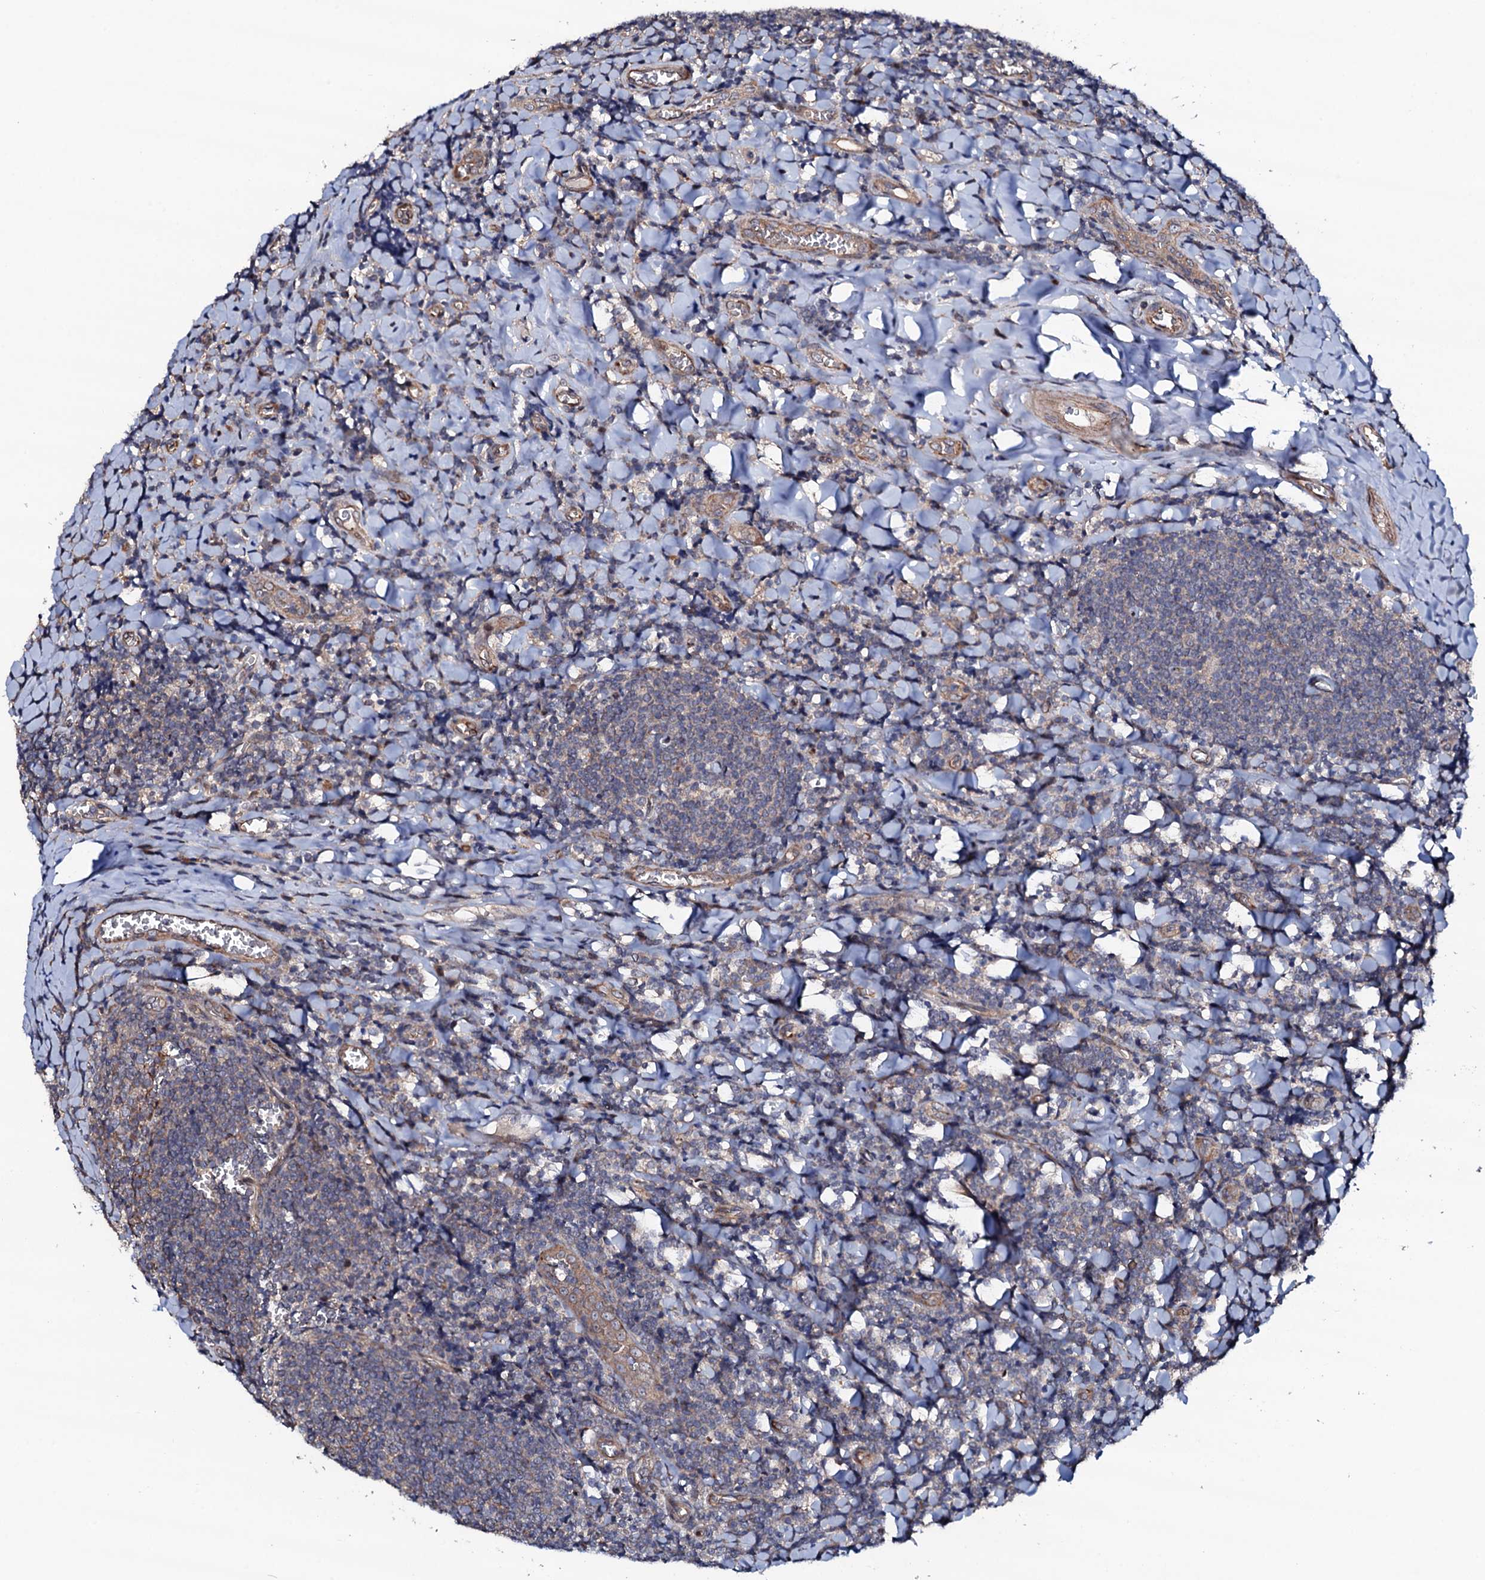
{"staining": {"intensity": "negative", "quantity": "none", "location": "none"}, "tissue": "tonsil", "cell_type": "Germinal center cells", "image_type": "normal", "snomed": [{"axis": "morphology", "description": "Normal tissue, NOS"}, {"axis": "topography", "description": "Tonsil"}], "caption": "Tonsil stained for a protein using immunohistochemistry demonstrates no staining germinal center cells.", "gene": "CIAO2A", "patient": {"sex": "male", "age": 27}}